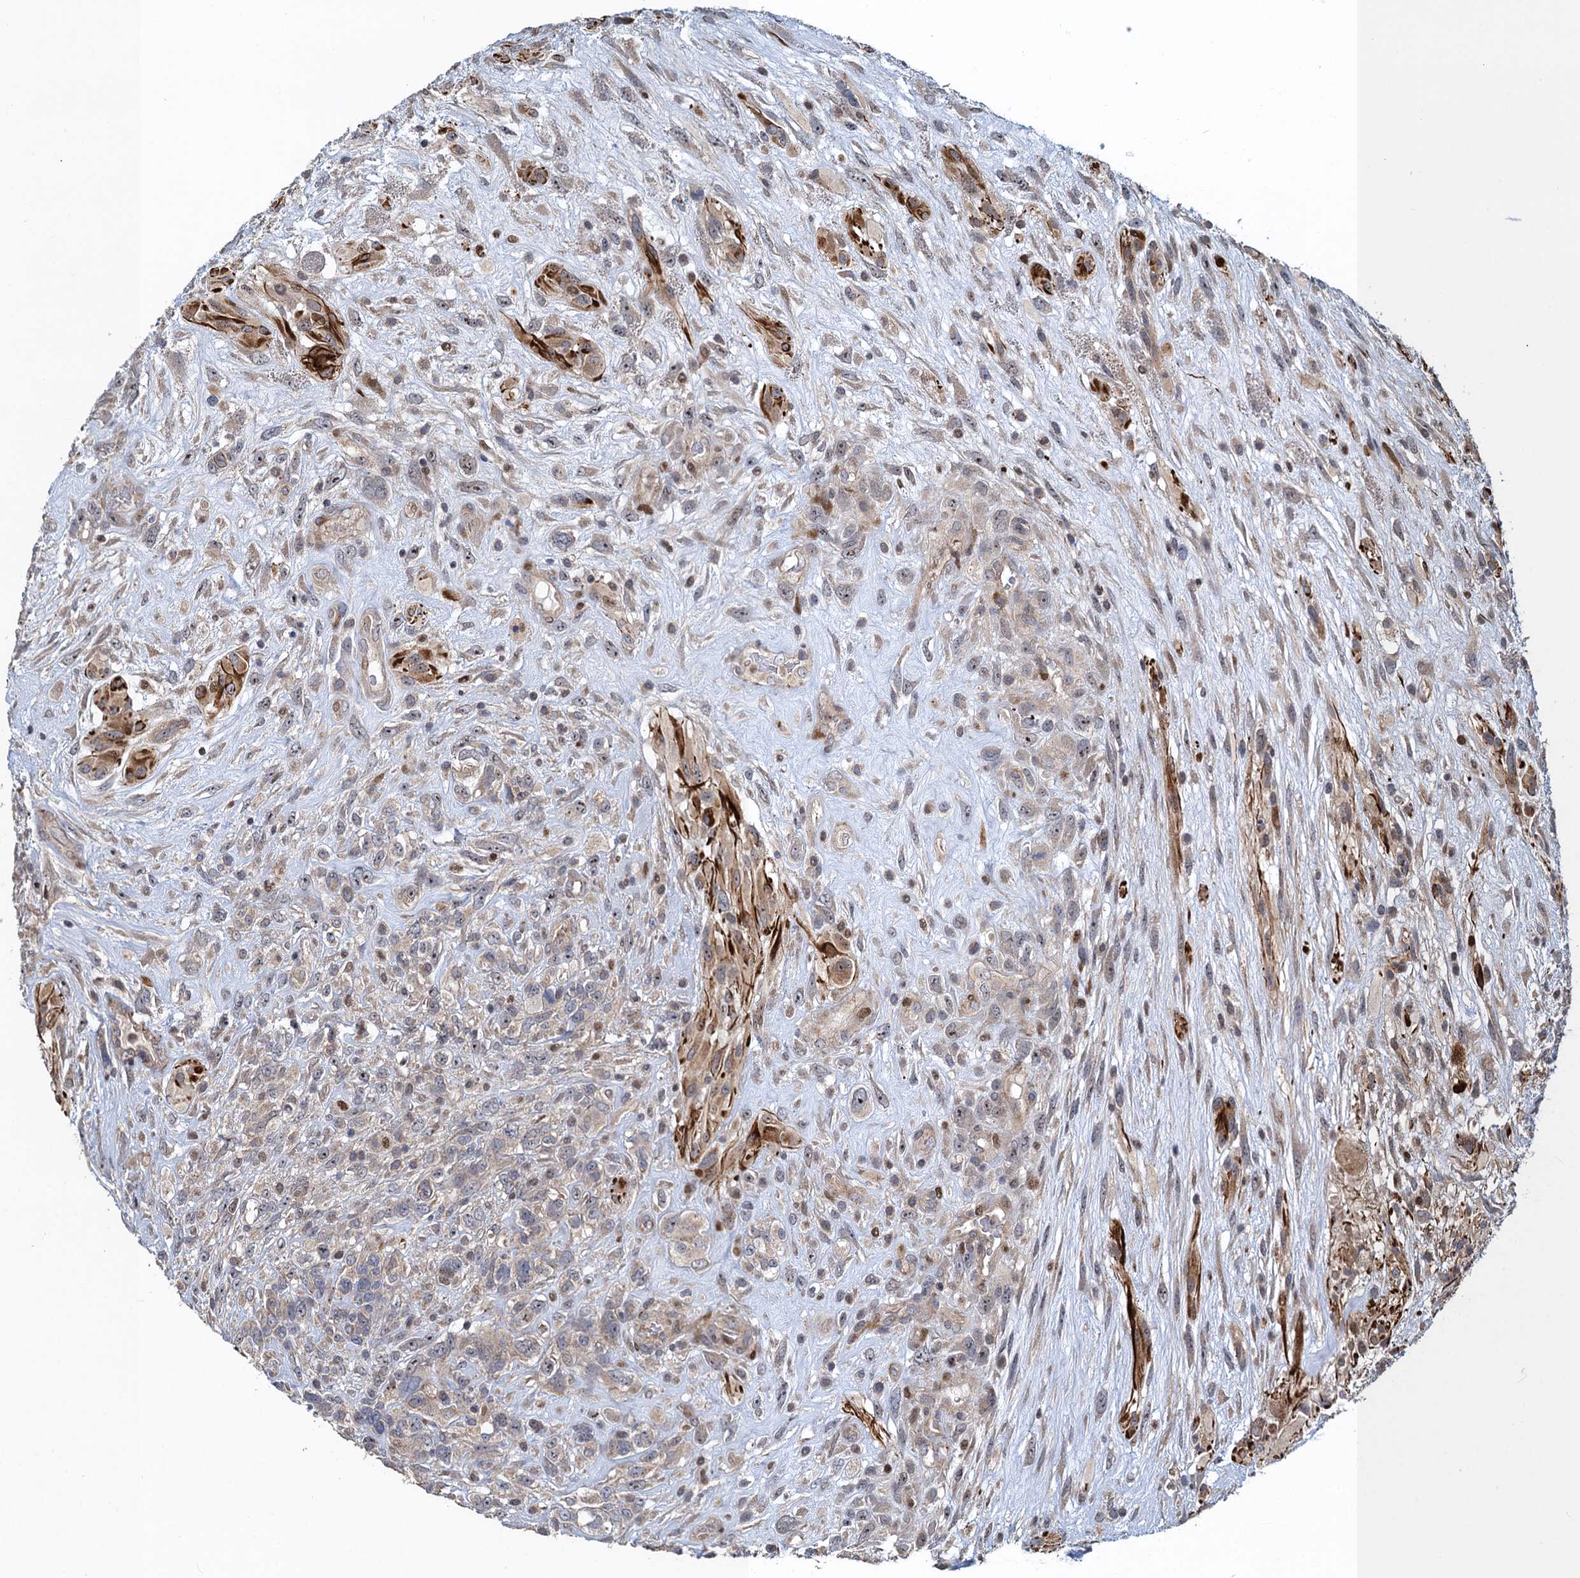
{"staining": {"intensity": "negative", "quantity": "none", "location": "none"}, "tissue": "glioma", "cell_type": "Tumor cells", "image_type": "cancer", "snomed": [{"axis": "morphology", "description": "Glioma, malignant, High grade"}, {"axis": "topography", "description": "Brain"}], "caption": "Tumor cells are negative for protein expression in human high-grade glioma (malignant).", "gene": "ATOSA", "patient": {"sex": "male", "age": 61}}